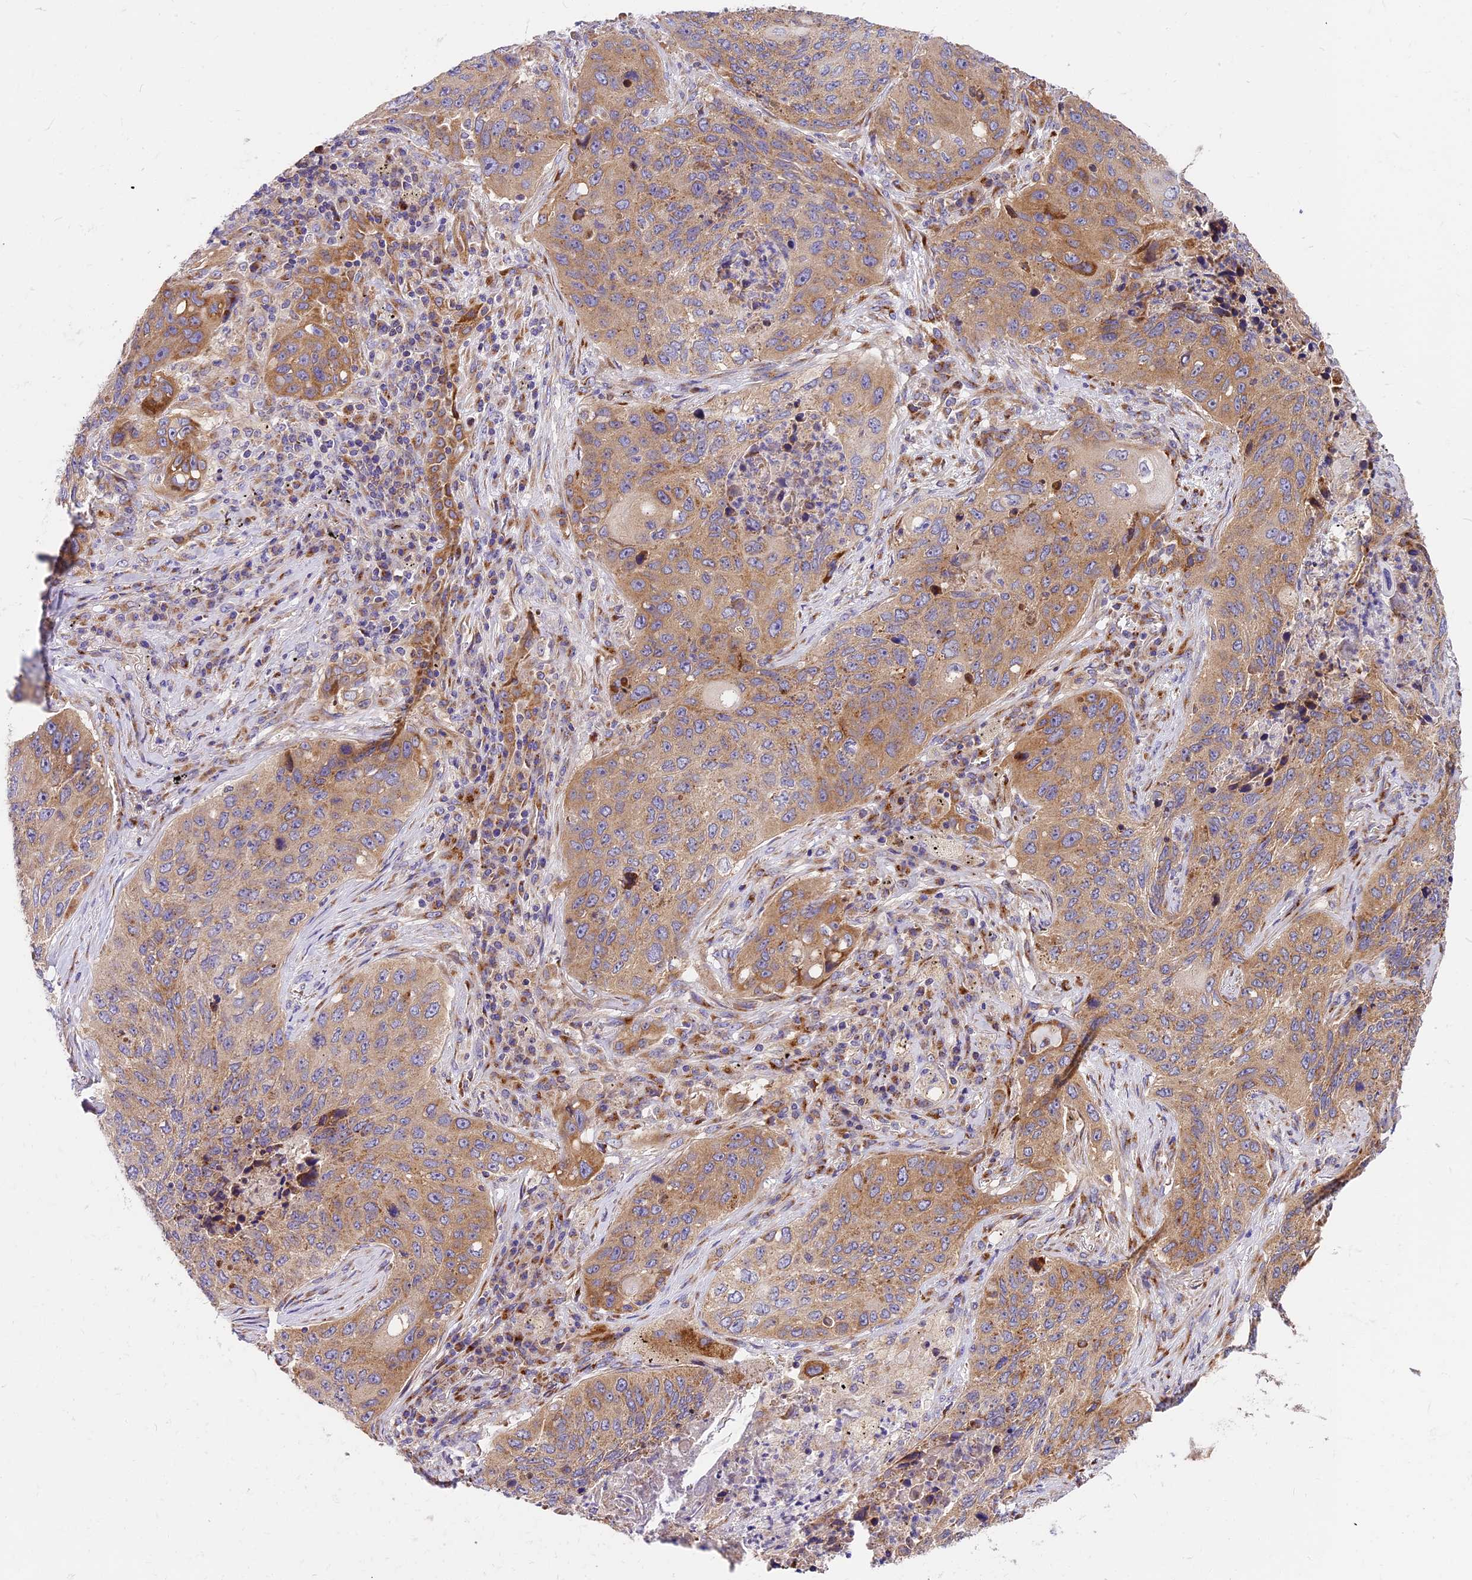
{"staining": {"intensity": "moderate", "quantity": ">75%", "location": "cytoplasmic/membranous"}, "tissue": "lung cancer", "cell_type": "Tumor cells", "image_type": "cancer", "snomed": [{"axis": "morphology", "description": "Squamous cell carcinoma, NOS"}, {"axis": "topography", "description": "Lung"}], "caption": "The immunohistochemical stain shows moderate cytoplasmic/membranous expression in tumor cells of lung squamous cell carcinoma tissue.", "gene": "MRAS", "patient": {"sex": "female", "age": 63}}